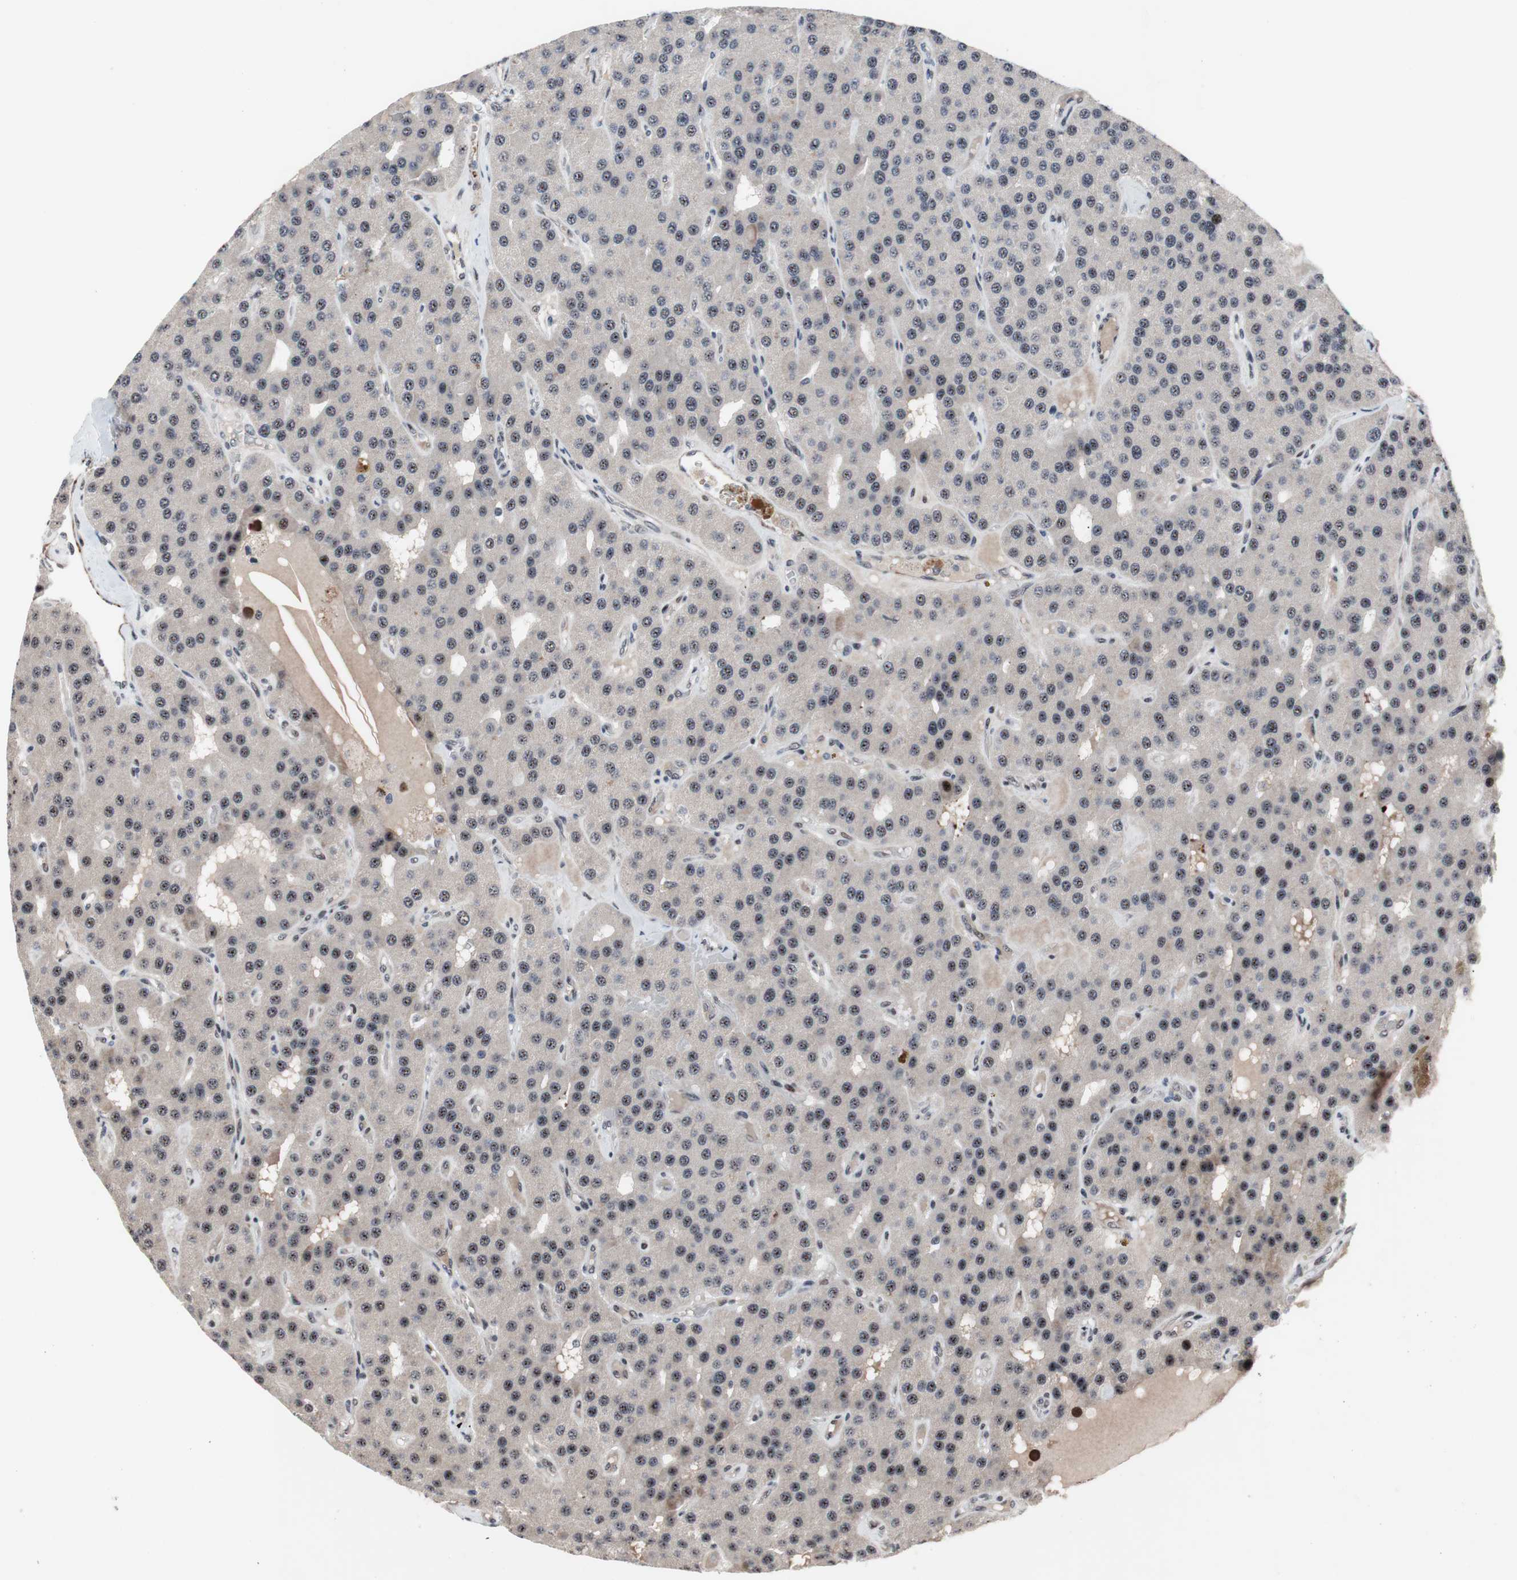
{"staining": {"intensity": "moderate", "quantity": ">75%", "location": "cytoplasmic/membranous,nuclear"}, "tissue": "parathyroid gland", "cell_type": "Glandular cells", "image_type": "normal", "snomed": [{"axis": "morphology", "description": "Normal tissue, NOS"}, {"axis": "morphology", "description": "Adenoma, NOS"}, {"axis": "topography", "description": "Parathyroid gland"}], "caption": "A high-resolution micrograph shows immunohistochemistry (IHC) staining of unremarkable parathyroid gland, which shows moderate cytoplasmic/membranous,nuclear positivity in approximately >75% of glandular cells.", "gene": "PINX1", "patient": {"sex": "female", "age": 86}}